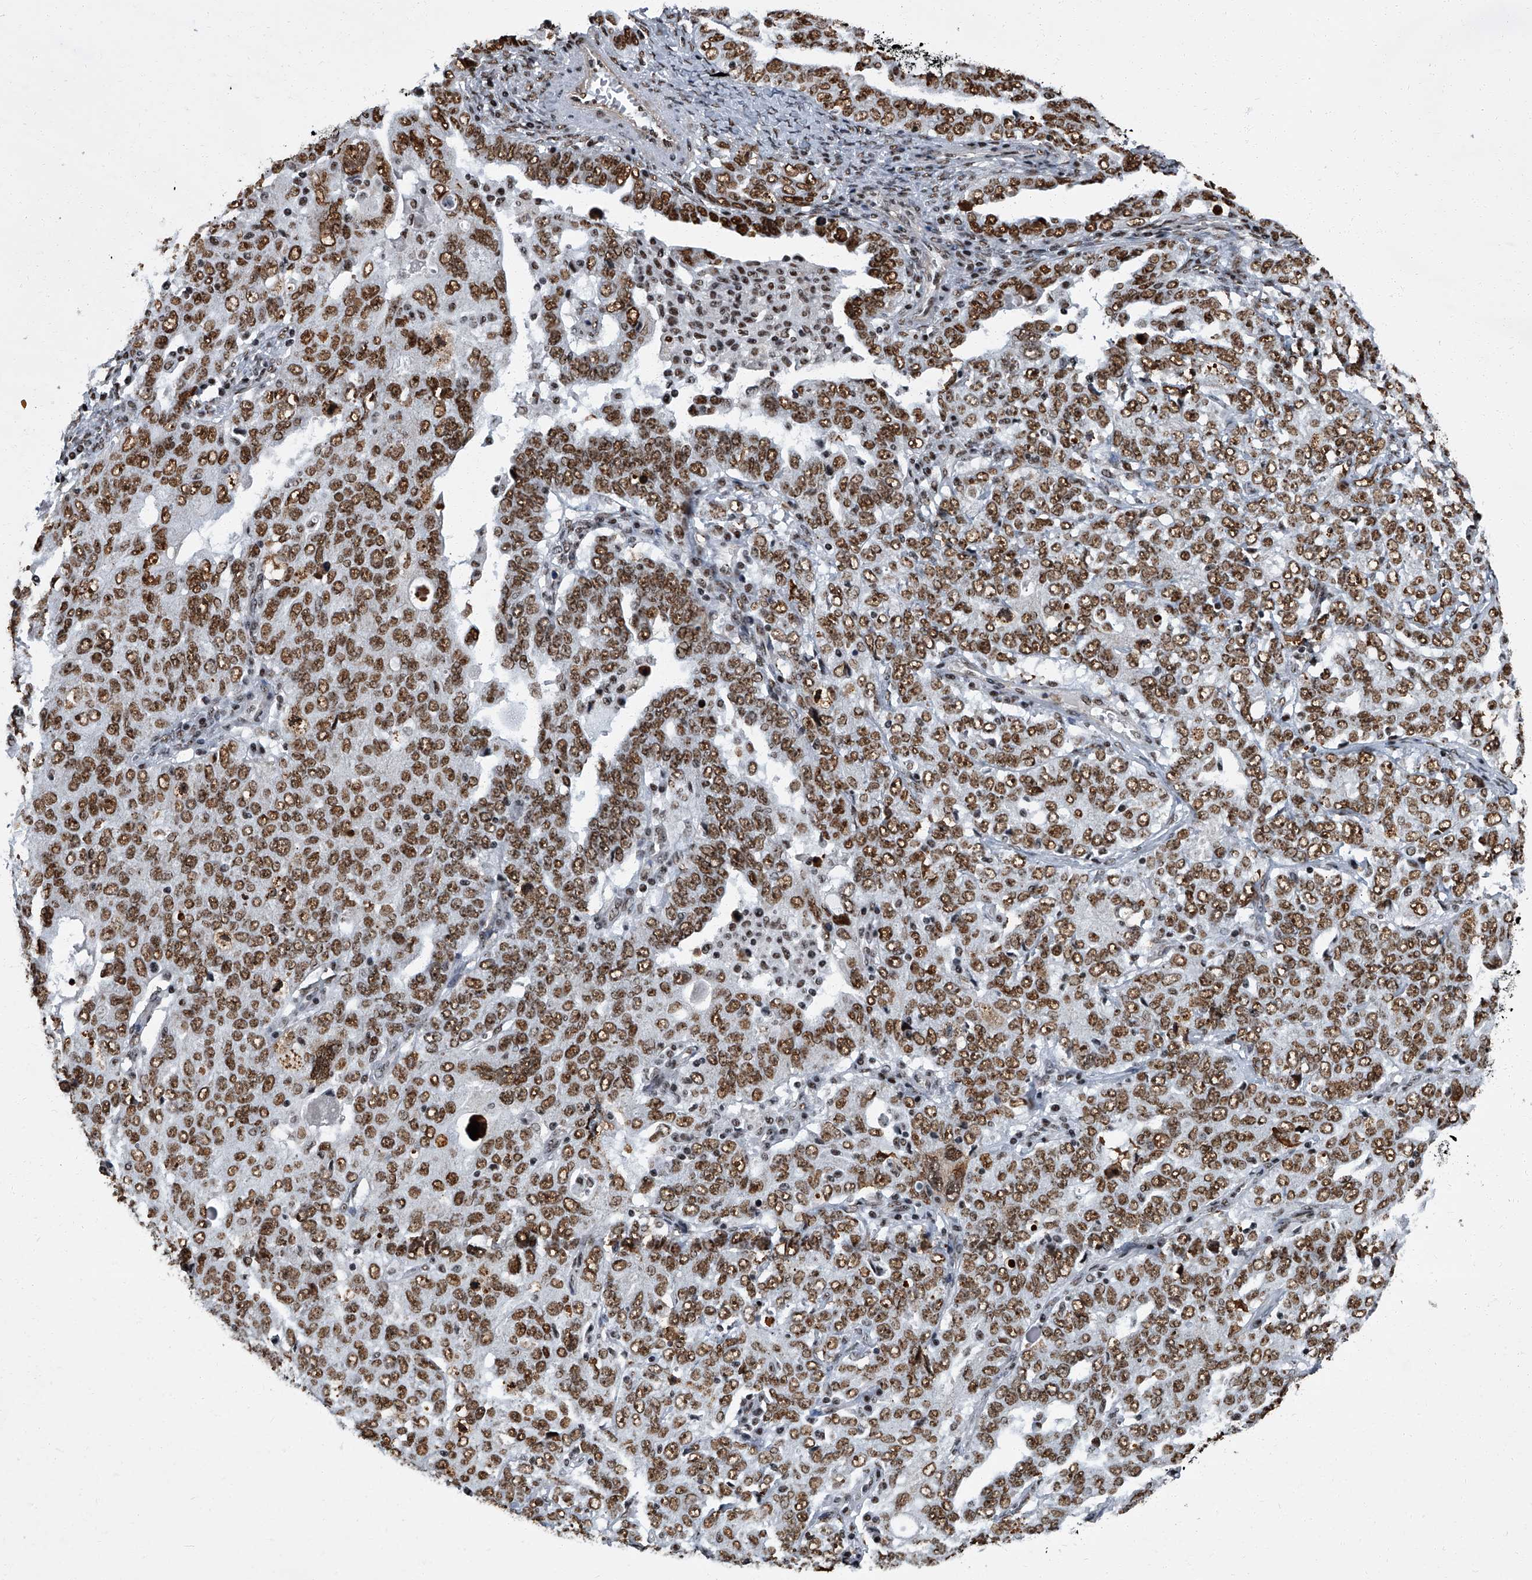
{"staining": {"intensity": "moderate", "quantity": ">75%", "location": "nuclear"}, "tissue": "ovarian cancer", "cell_type": "Tumor cells", "image_type": "cancer", "snomed": [{"axis": "morphology", "description": "Carcinoma, endometroid"}, {"axis": "topography", "description": "Ovary"}], "caption": "Immunohistochemical staining of endometroid carcinoma (ovarian) reveals moderate nuclear protein positivity in about >75% of tumor cells.", "gene": "ZNF518B", "patient": {"sex": "female", "age": 62}}